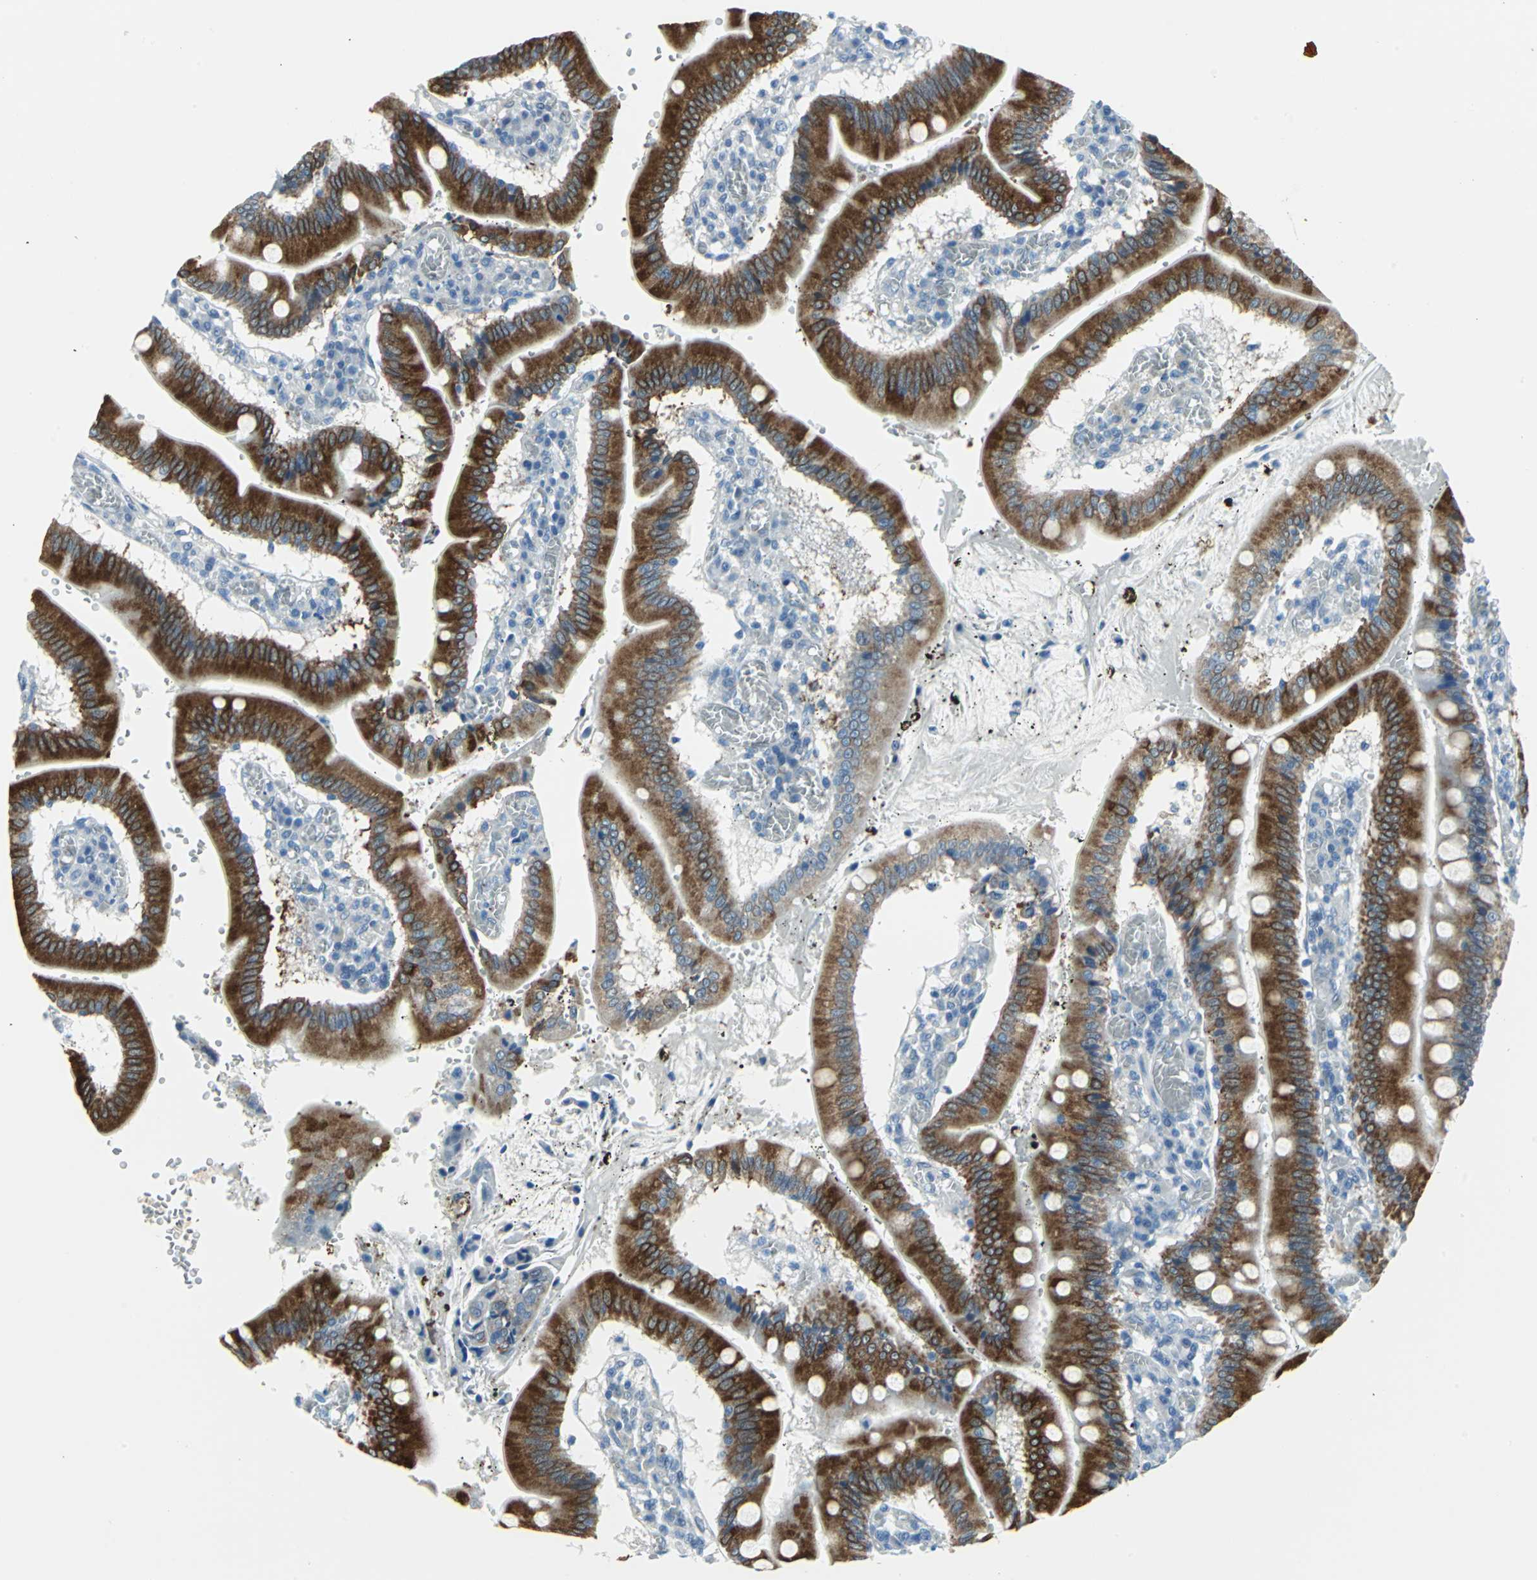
{"staining": {"intensity": "strong", "quantity": ">75%", "location": "cytoplasmic/membranous"}, "tissue": "small intestine", "cell_type": "Glandular cells", "image_type": "normal", "snomed": [{"axis": "morphology", "description": "Normal tissue, NOS"}, {"axis": "topography", "description": "Small intestine"}], "caption": "This histopathology image displays normal small intestine stained with IHC to label a protein in brown. The cytoplasmic/membranous of glandular cells show strong positivity for the protein. Nuclei are counter-stained blue.", "gene": "CYB5A", "patient": {"sex": "male", "age": 71}}